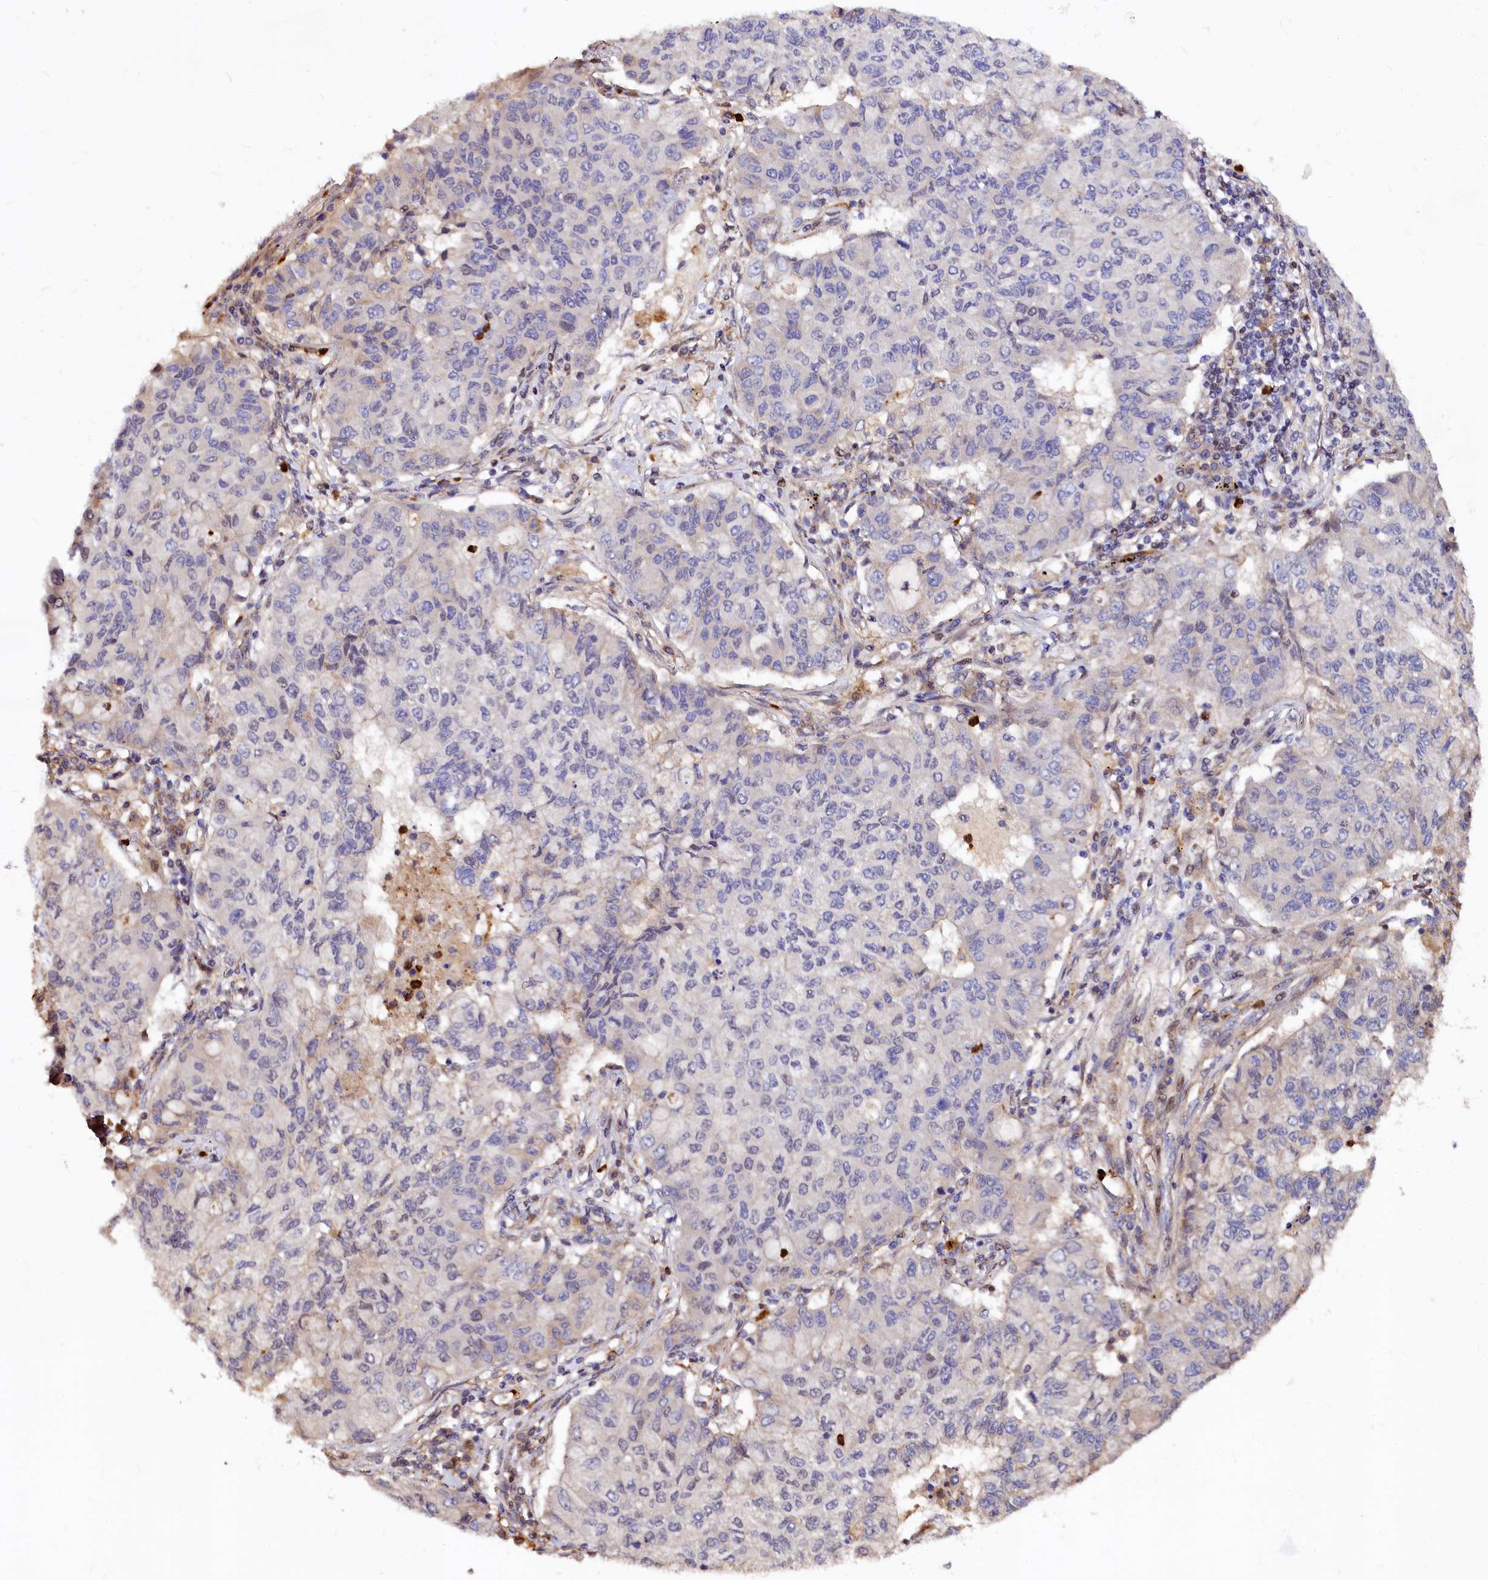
{"staining": {"intensity": "weak", "quantity": "<25%", "location": "cytoplasmic/membranous"}, "tissue": "lung cancer", "cell_type": "Tumor cells", "image_type": "cancer", "snomed": [{"axis": "morphology", "description": "Squamous cell carcinoma, NOS"}, {"axis": "topography", "description": "Lung"}], "caption": "Immunohistochemical staining of human lung cancer (squamous cell carcinoma) shows no significant expression in tumor cells. The staining was performed using DAB (3,3'-diaminobenzidine) to visualize the protein expression in brown, while the nuclei were stained in blue with hematoxylin (Magnification: 20x).", "gene": "ATG101", "patient": {"sex": "male", "age": 74}}